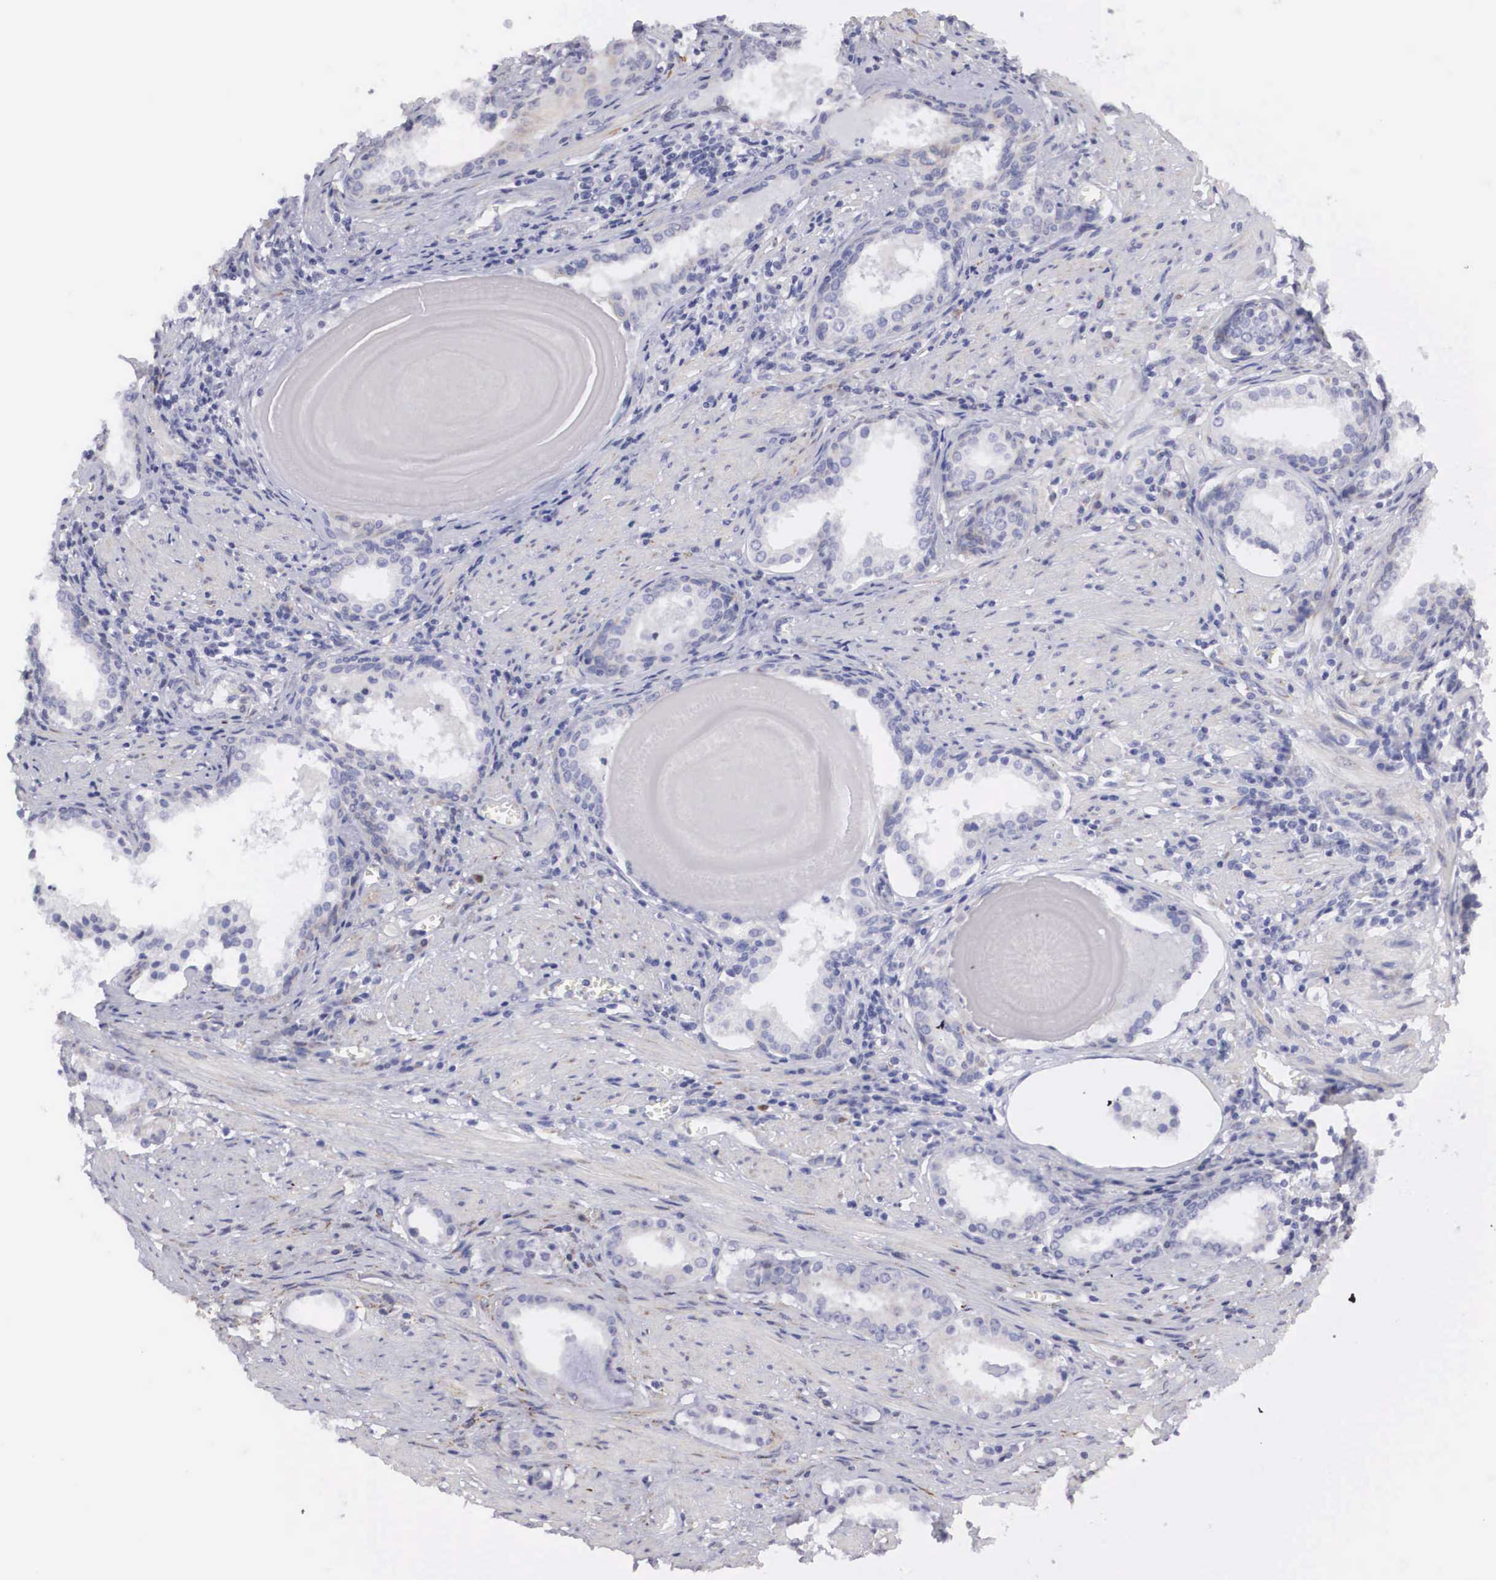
{"staining": {"intensity": "negative", "quantity": "none", "location": "none"}, "tissue": "prostate cancer", "cell_type": "Tumor cells", "image_type": "cancer", "snomed": [{"axis": "morphology", "description": "Adenocarcinoma, Medium grade"}, {"axis": "topography", "description": "Prostate"}], "caption": "Image shows no significant protein positivity in tumor cells of prostate cancer (medium-grade adenocarcinoma).", "gene": "ARMCX3", "patient": {"sex": "male", "age": 73}}